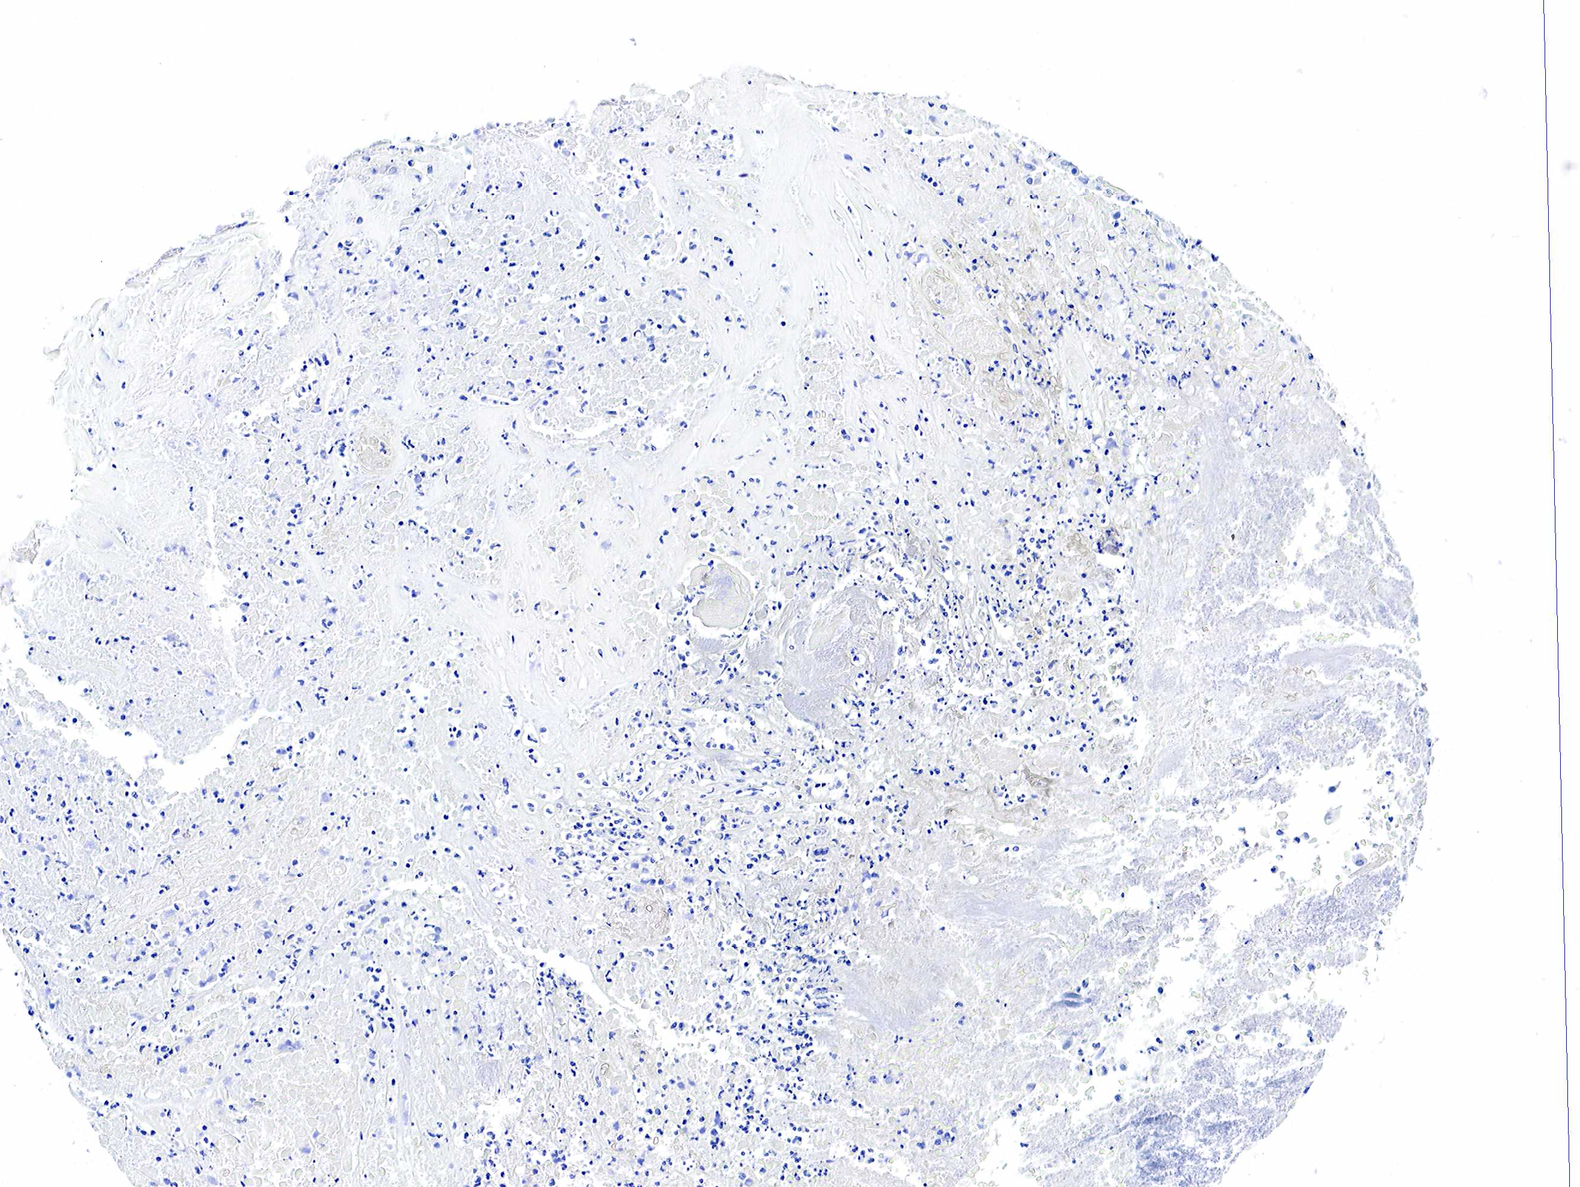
{"staining": {"intensity": "negative", "quantity": "none", "location": "none"}, "tissue": "colorectal cancer", "cell_type": "Tumor cells", "image_type": "cancer", "snomed": [{"axis": "morphology", "description": "Adenocarcinoma, NOS"}, {"axis": "topography", "description": "Colon"}], "caption": "Human colorectal cancer stained for a protein using IHC shows no staining in tumor cells.", "gene": "GAST", "patient": {"sex": "female", "age": 70}}